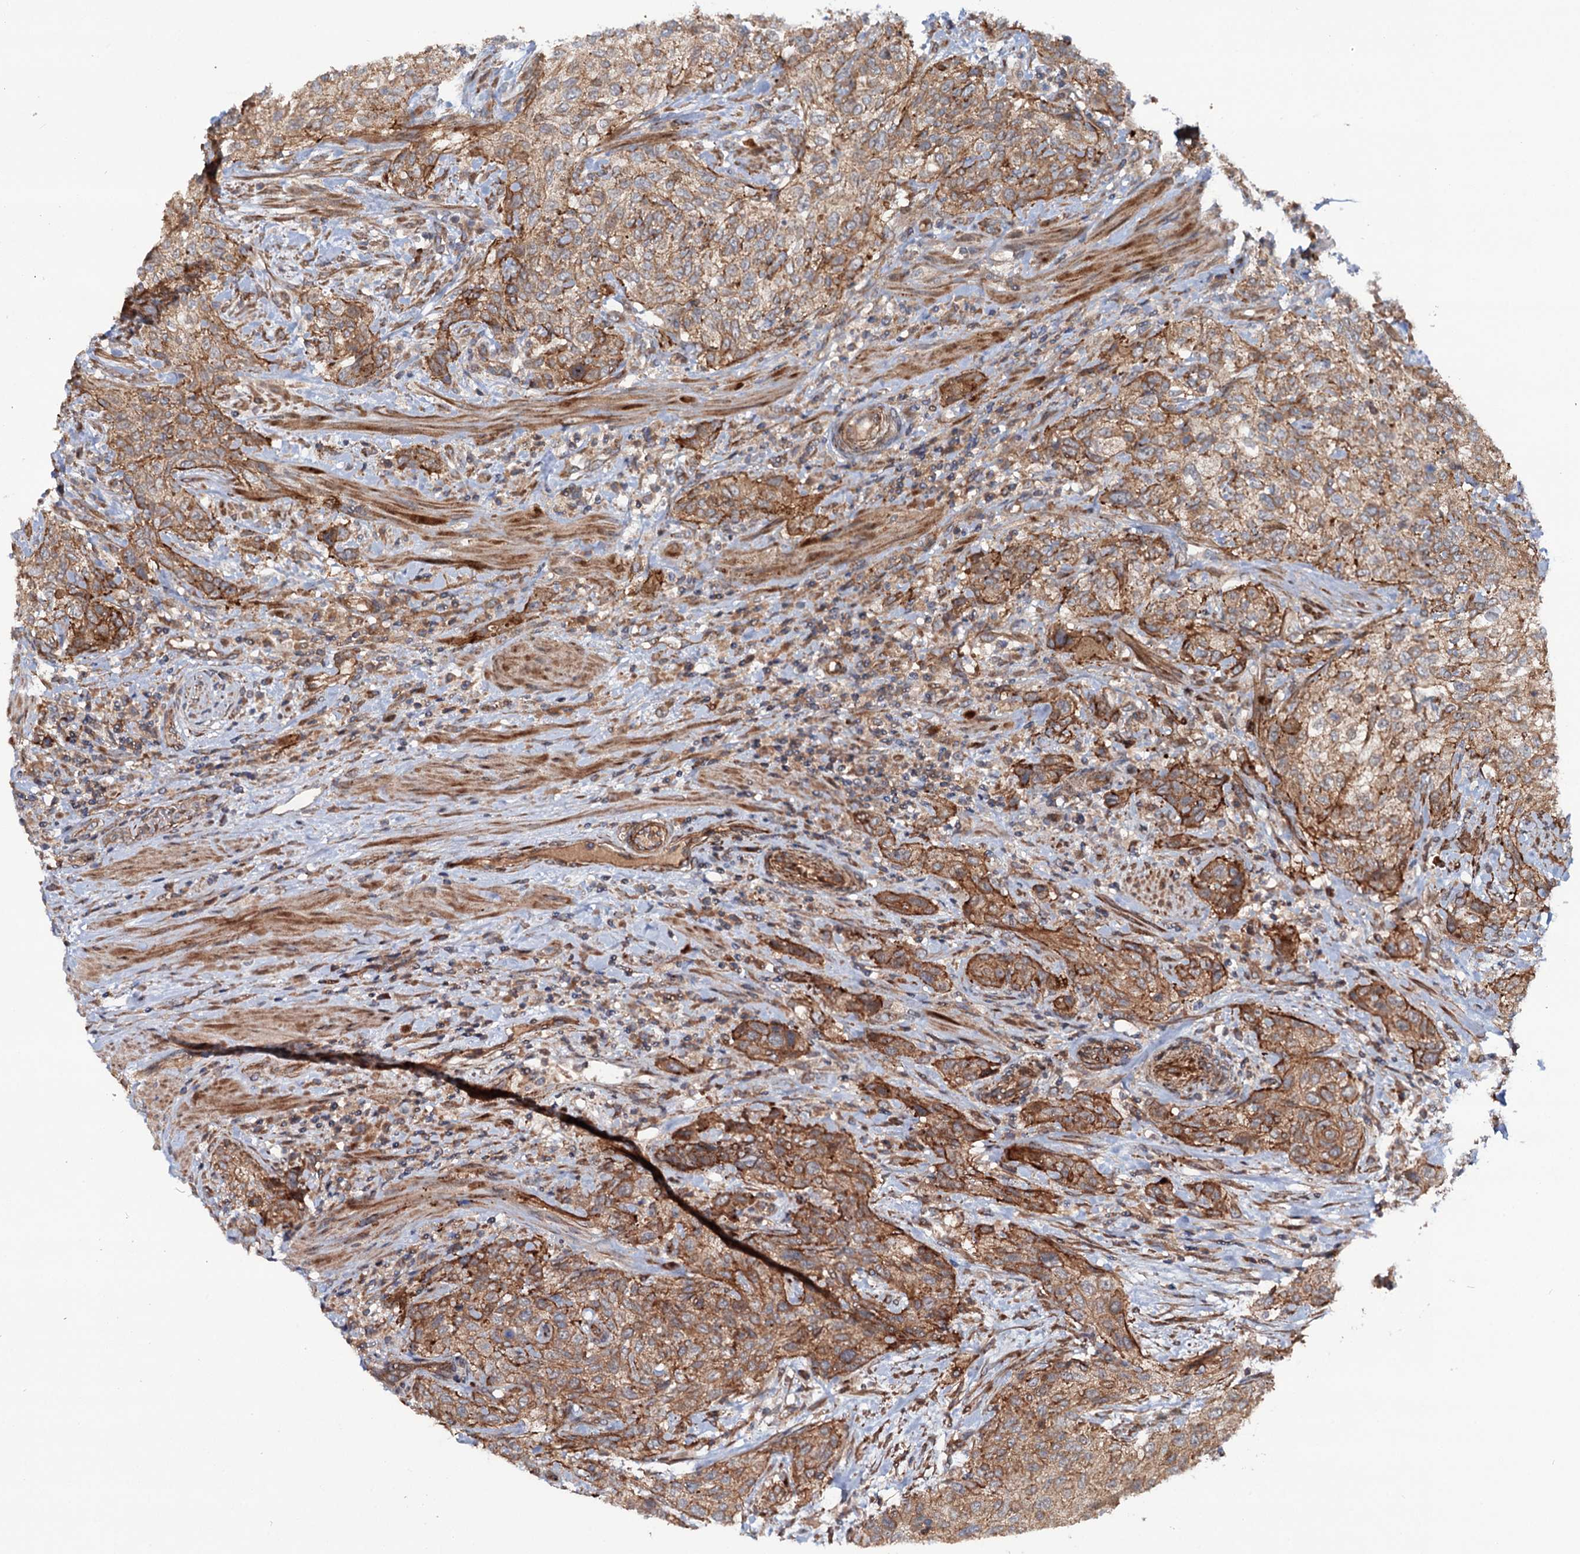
{"staining": {"intensity": "moderate", "quantity": "25%-75%", "location": "cytoplasmic/membranous"}, "tissue": "urothelial cancer", "cell_type": "Tumor cells", "image_type": "cancer", "snomed": [{"axis": "morphology", "description": "Normal tissue, NOS"}, {"axis": "morphology", "description": "Urothelial carcinoma, NOS"}, {"axis": "topography", "description": "Urinary bladder"}, {"axis": "topography", "description": "Peripheral nerve tissue"}], "caption": "A brown stain labels moderate cytoplasmic/membranous expression of a protein in human transitional cell carcinoma tumor cells.", "gene": "ADGRG4", "patient": {"sex": "male", "age": 35}}